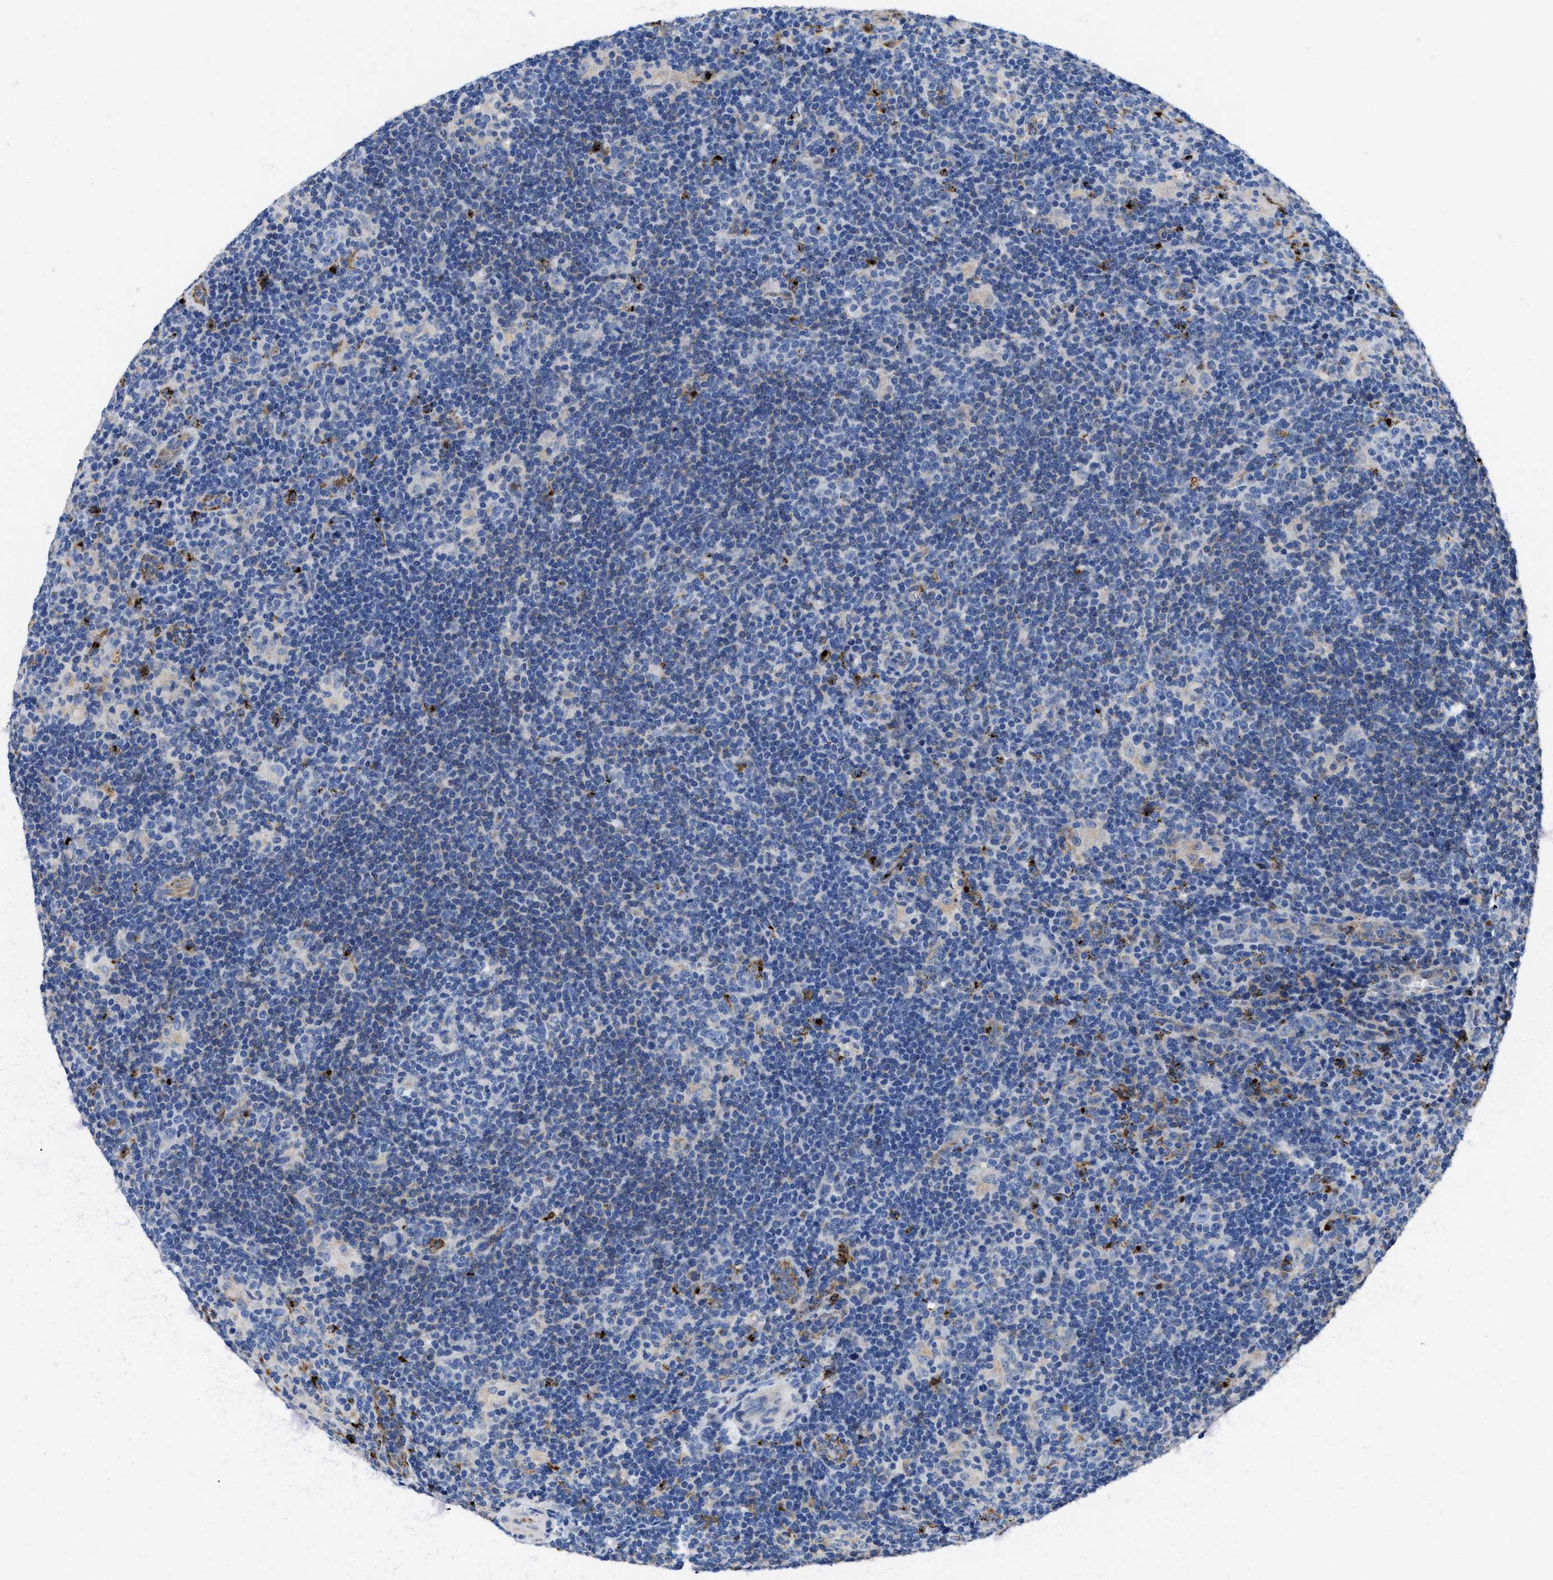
{"staining": {"intensity": "weak", "quantity": "<25%", "location": "cytoplasmic/membranous"}, "tissue": "lymphoma", "cell_type": "Tumor cells", "image_type": "cancer", "snomed": [{"axis": "morphology", "description": "Hodgkin's disease, NOS"}, {"axis": "topography", "description": "Lymph node"}], "caption": "The immunohistochemistry (IHC) histopathology image has no significant positivity in tumor cells of Hodgkin's disease tissue. Brightfield microscopy of immunohistochemistry stained with DAB (brown) and hematoxylin (blue), captured at high magnification.", "gene": "HLA-DPA1", "patient": {"sex": "female", "age": 57}}